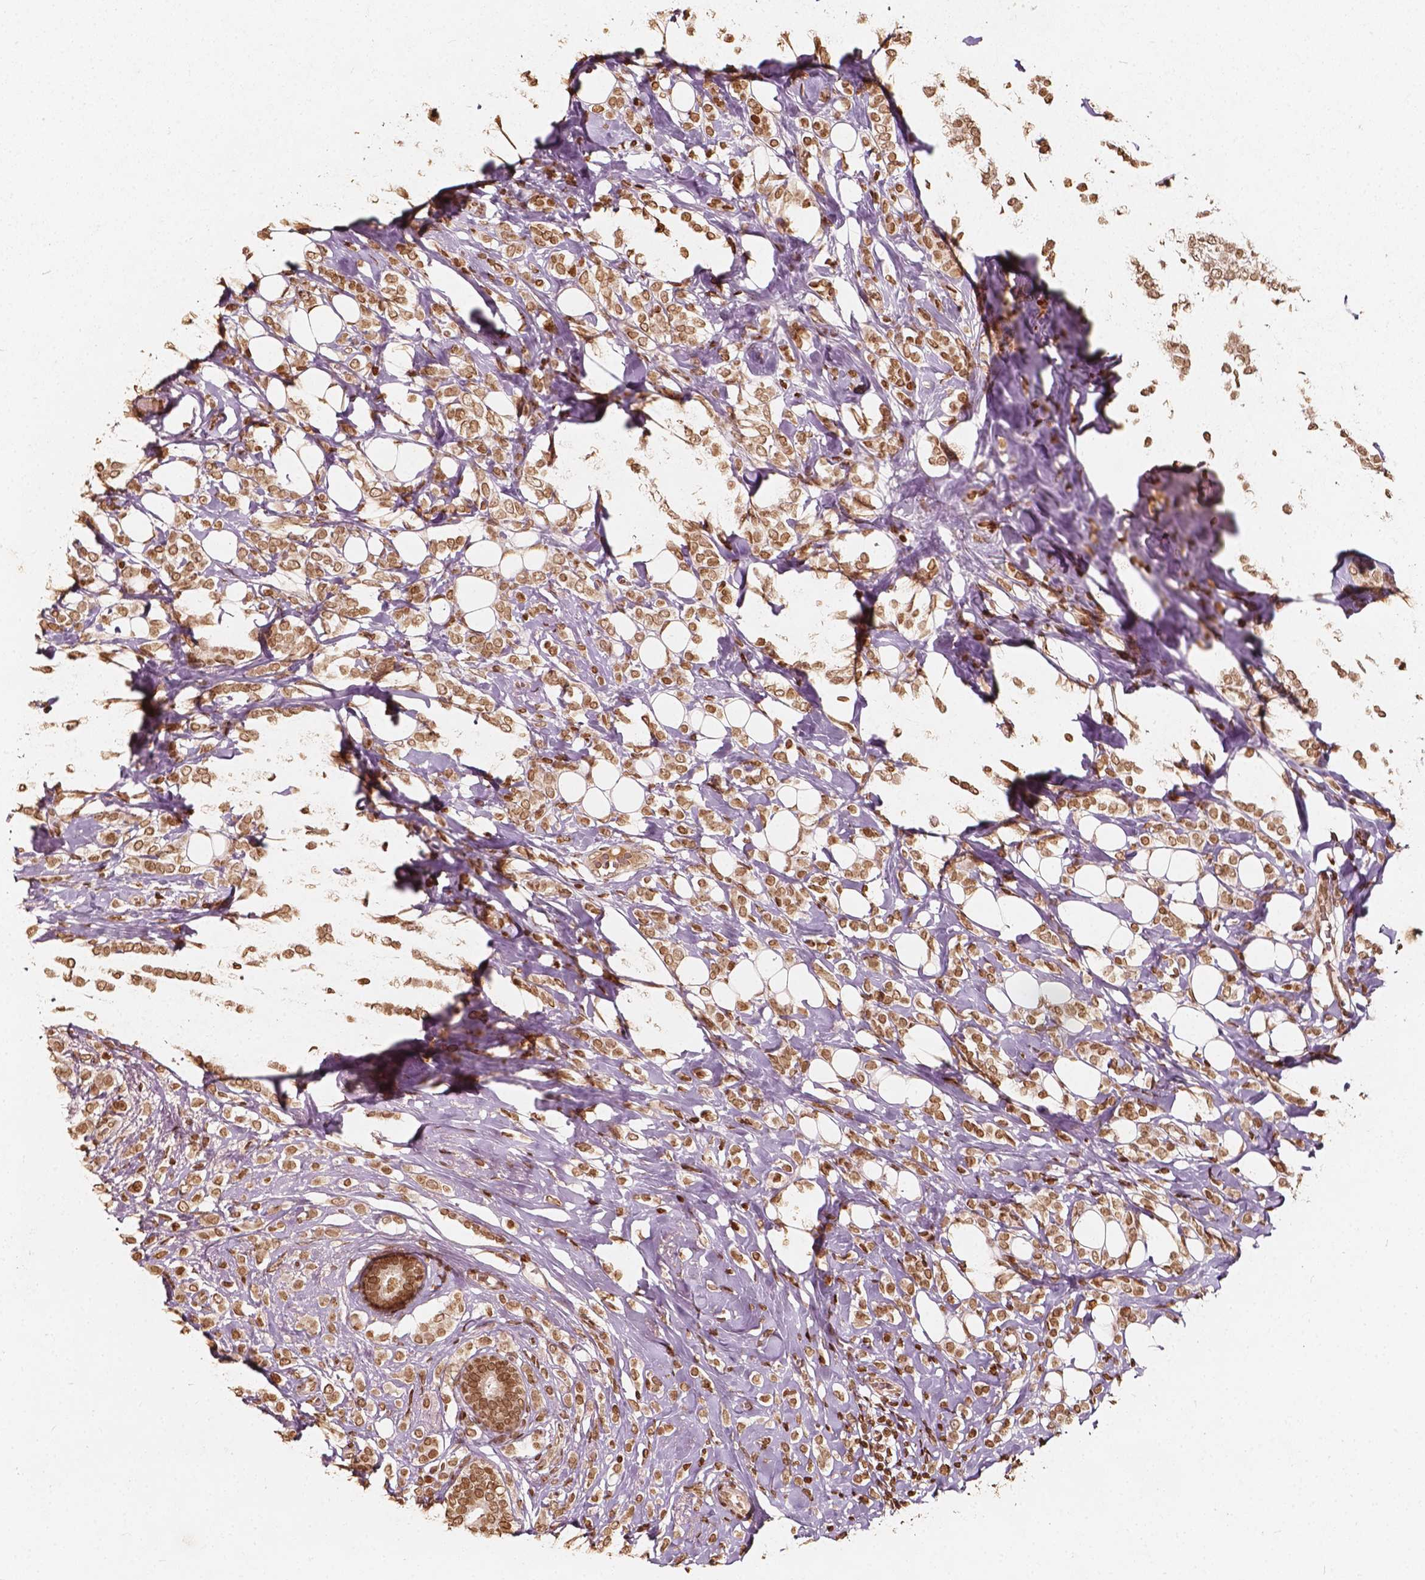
{"staining": {"intensity": "moderate", "quantity": ">75%", "location": "nuclear"}, "tissue": "breast cancer", "cell_type": "Tumor cells", "image_type": "cancer", "snomed": [{"axis": "morphology", "description": "Lobular carcinoma"}, {"axis": "topography", "description": "Breast"}], "caption": "IHC (DAB) staining of human breast lobular carcinoma exhibits moderate nuclear protein positivity in approximately >75% of tumor cells. (brown staining indicates protein expression, while blue staining denotes nuclei).", "gene": "H3C14", "patient": {"sex": "female", "age": 49}}